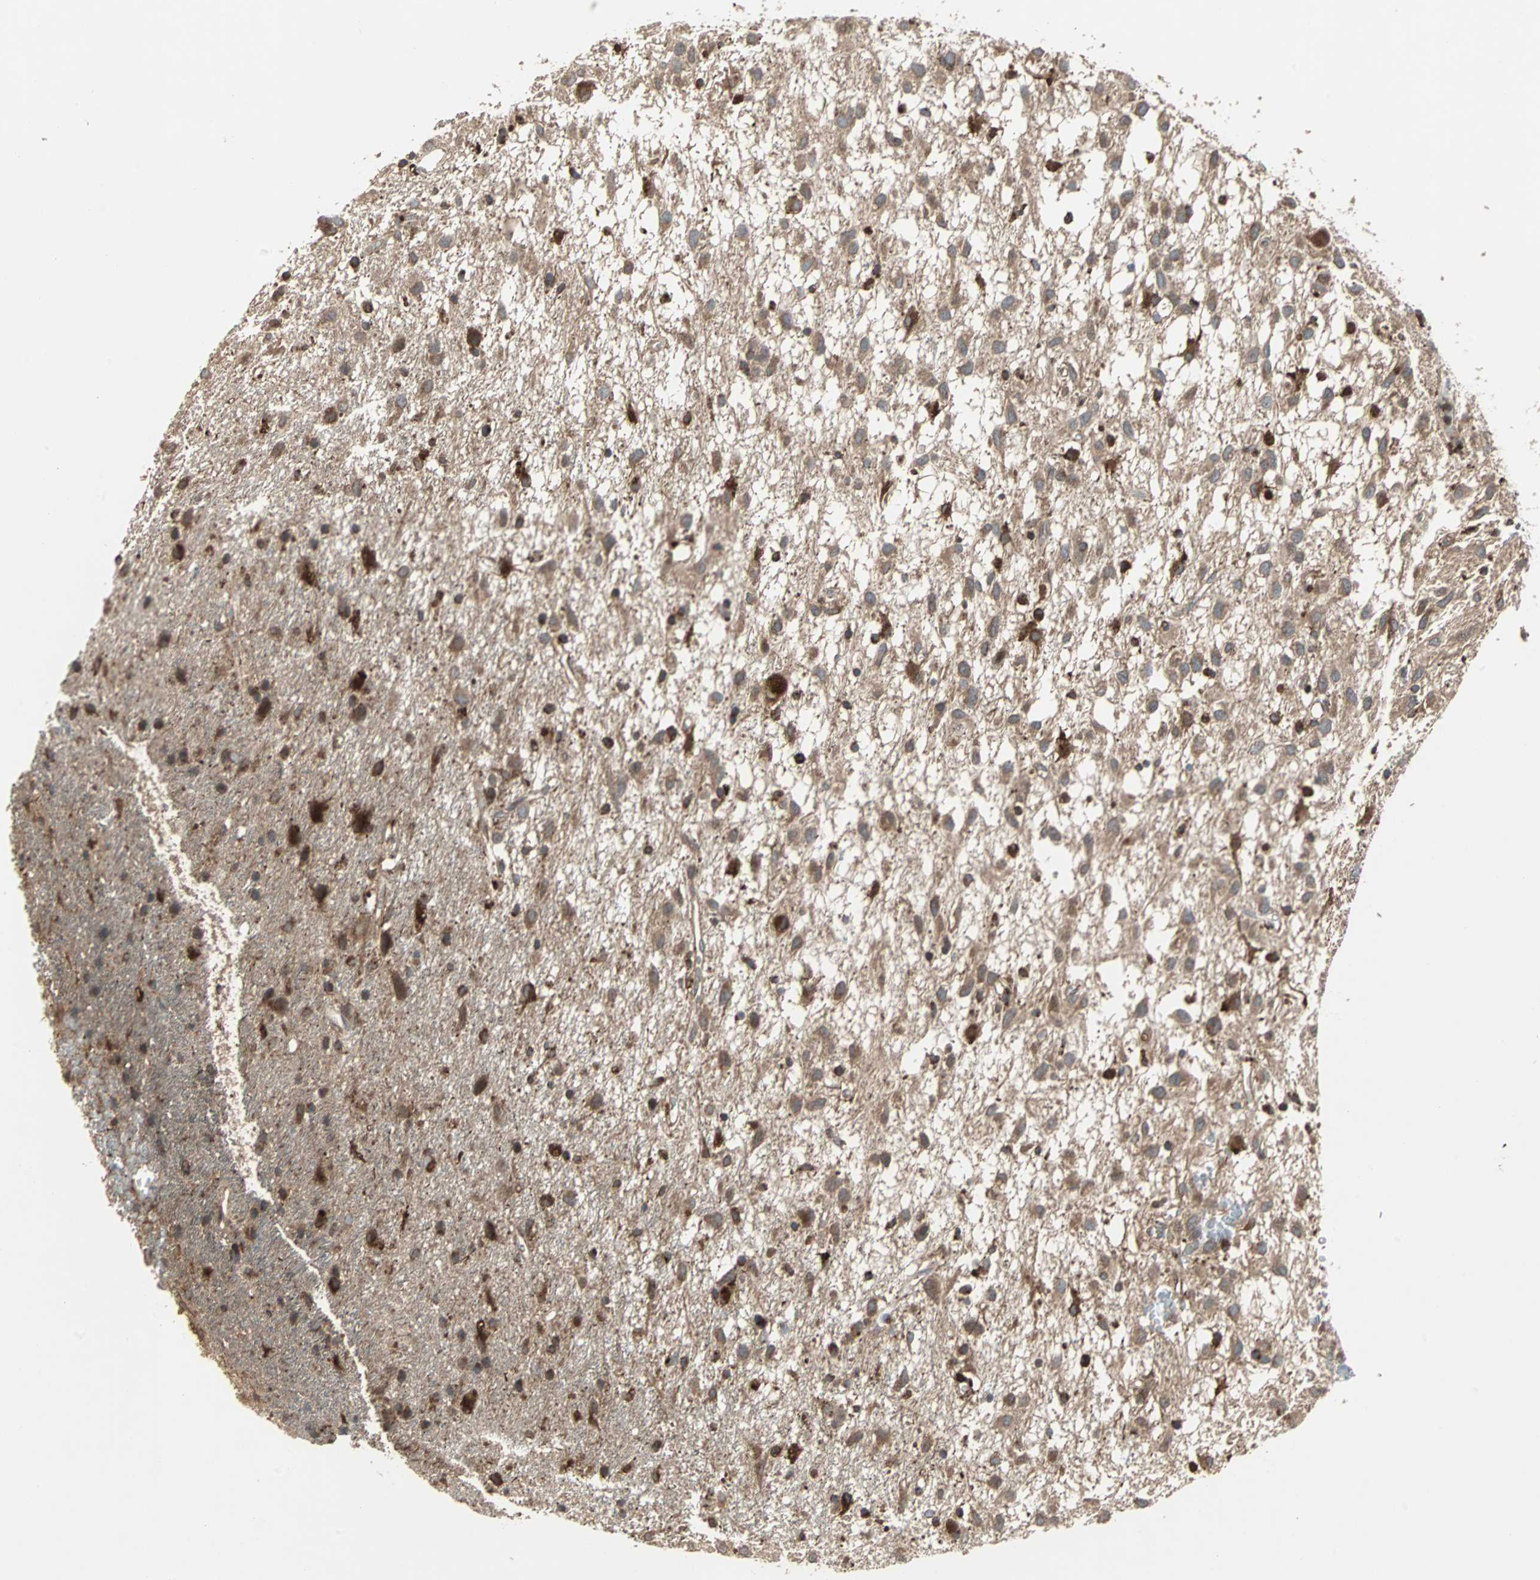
{"staining": {"intensity": "strong", "quantity": "25%-75%", "location": "cytoplasmic/membranous"}, "tissue": "glioma", "cell_type": "Tumor cells", "image_type": "cancer", "snomed": [{"axis": "morphology", "description": "Glioma, malignant, Low grade"}, {"axis": "topography", "description": "Brain"}], "caption": "Immunohistochemical staining of human low-grade glioma (malignant) reveals high levels of strong cytoplasmic/membranous expression in approximately 25%-75% of tumor cells.", "gene": "RAB7A", "patient": {"sex": "male", "age": 77}}